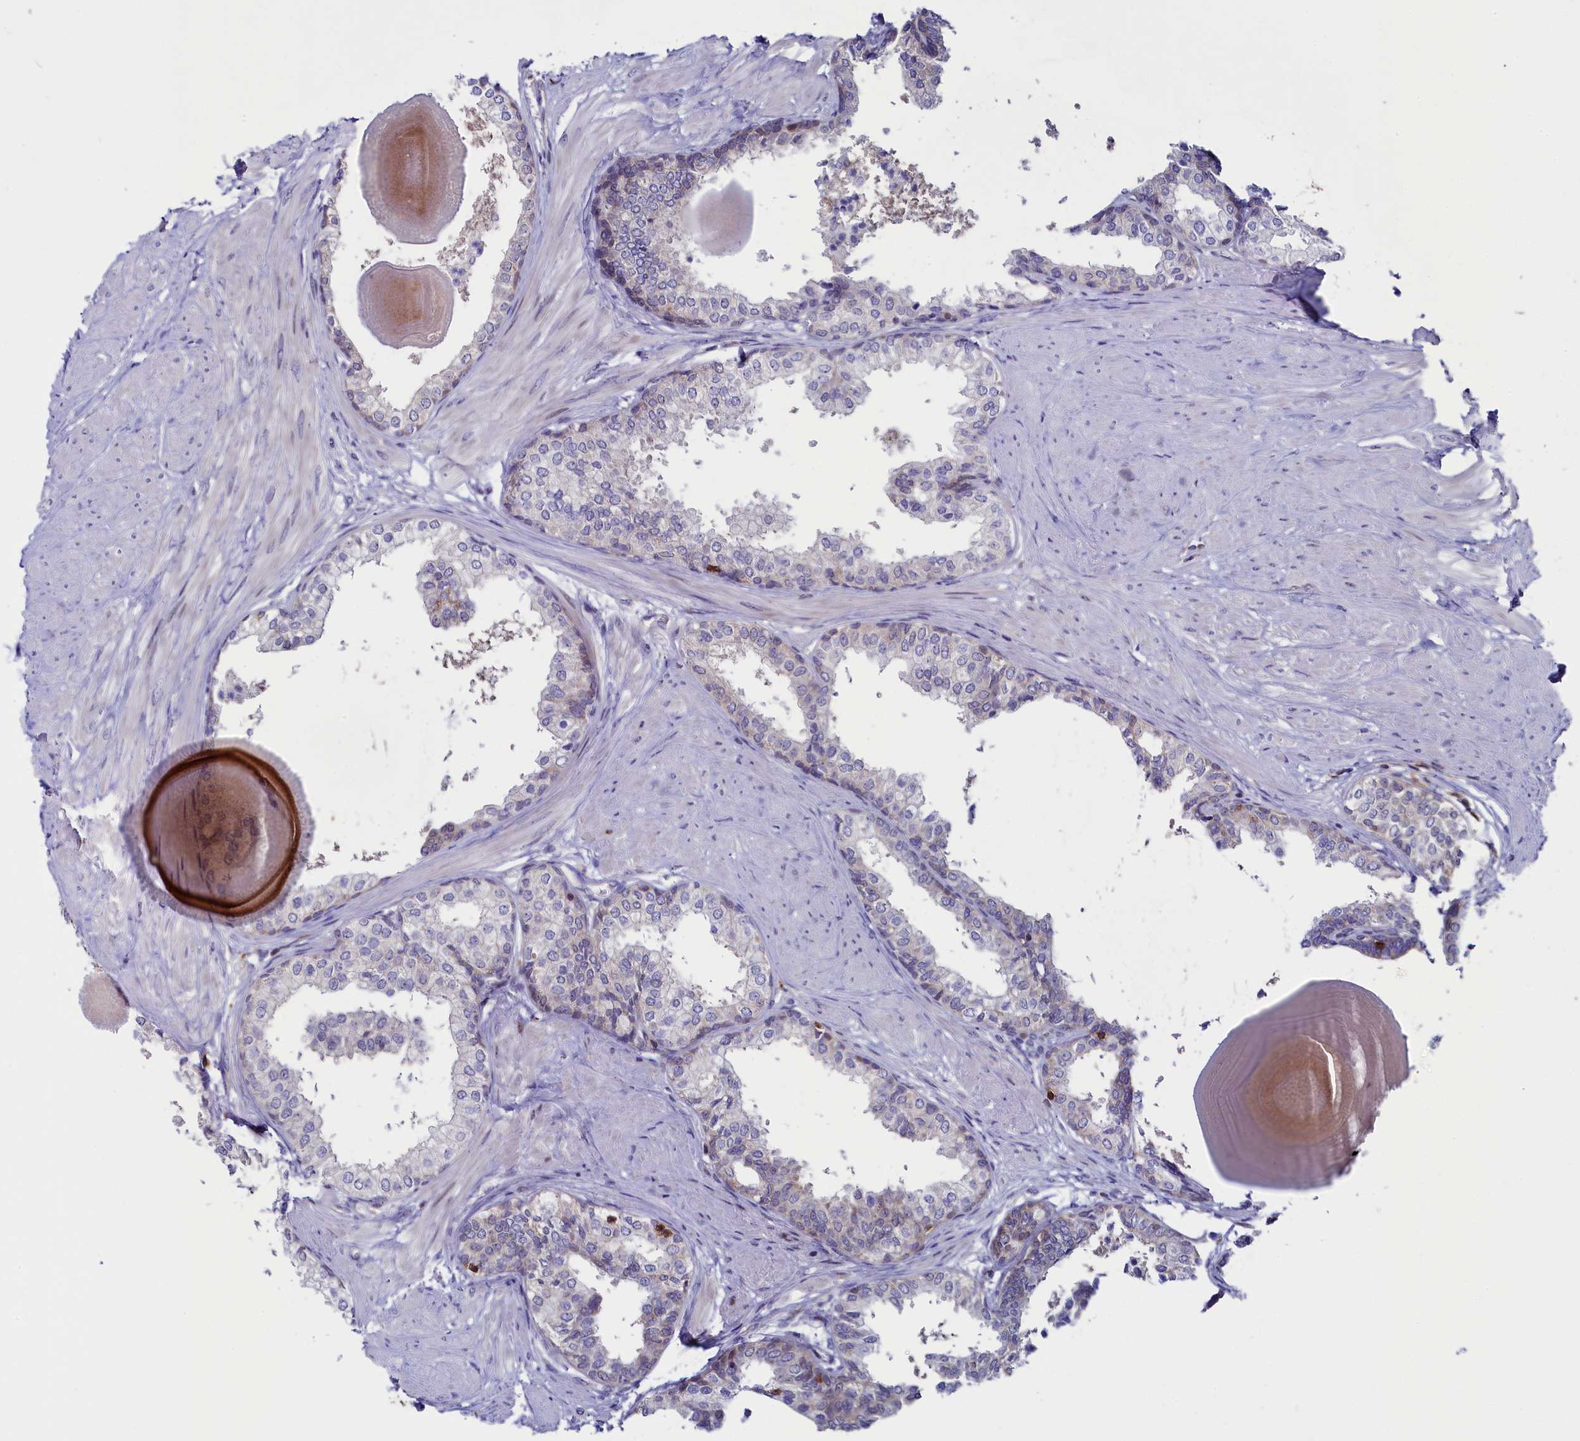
{"staining": {"intensity": "moderate", "quantity": "<25%", "location": "cytoplasmic/membranous"}, "tissue": "prostate", "cell_type": "Glandular cells", "image_type": "normal", "snomed": [{"axis": "morphology", "description": "Normal tissue, NOS"}, {"axis": "topography", "description": "Prostate"}], "caption": "A high-resolution histopathology image shows IHC staining of unremarkable prostate, which reveals moderate cytoplasmic/membranous positivity in approximately <25% of glandular cells.", "gene": "CIAPIN1", "patient": {"sex": "male", "age": 48}}